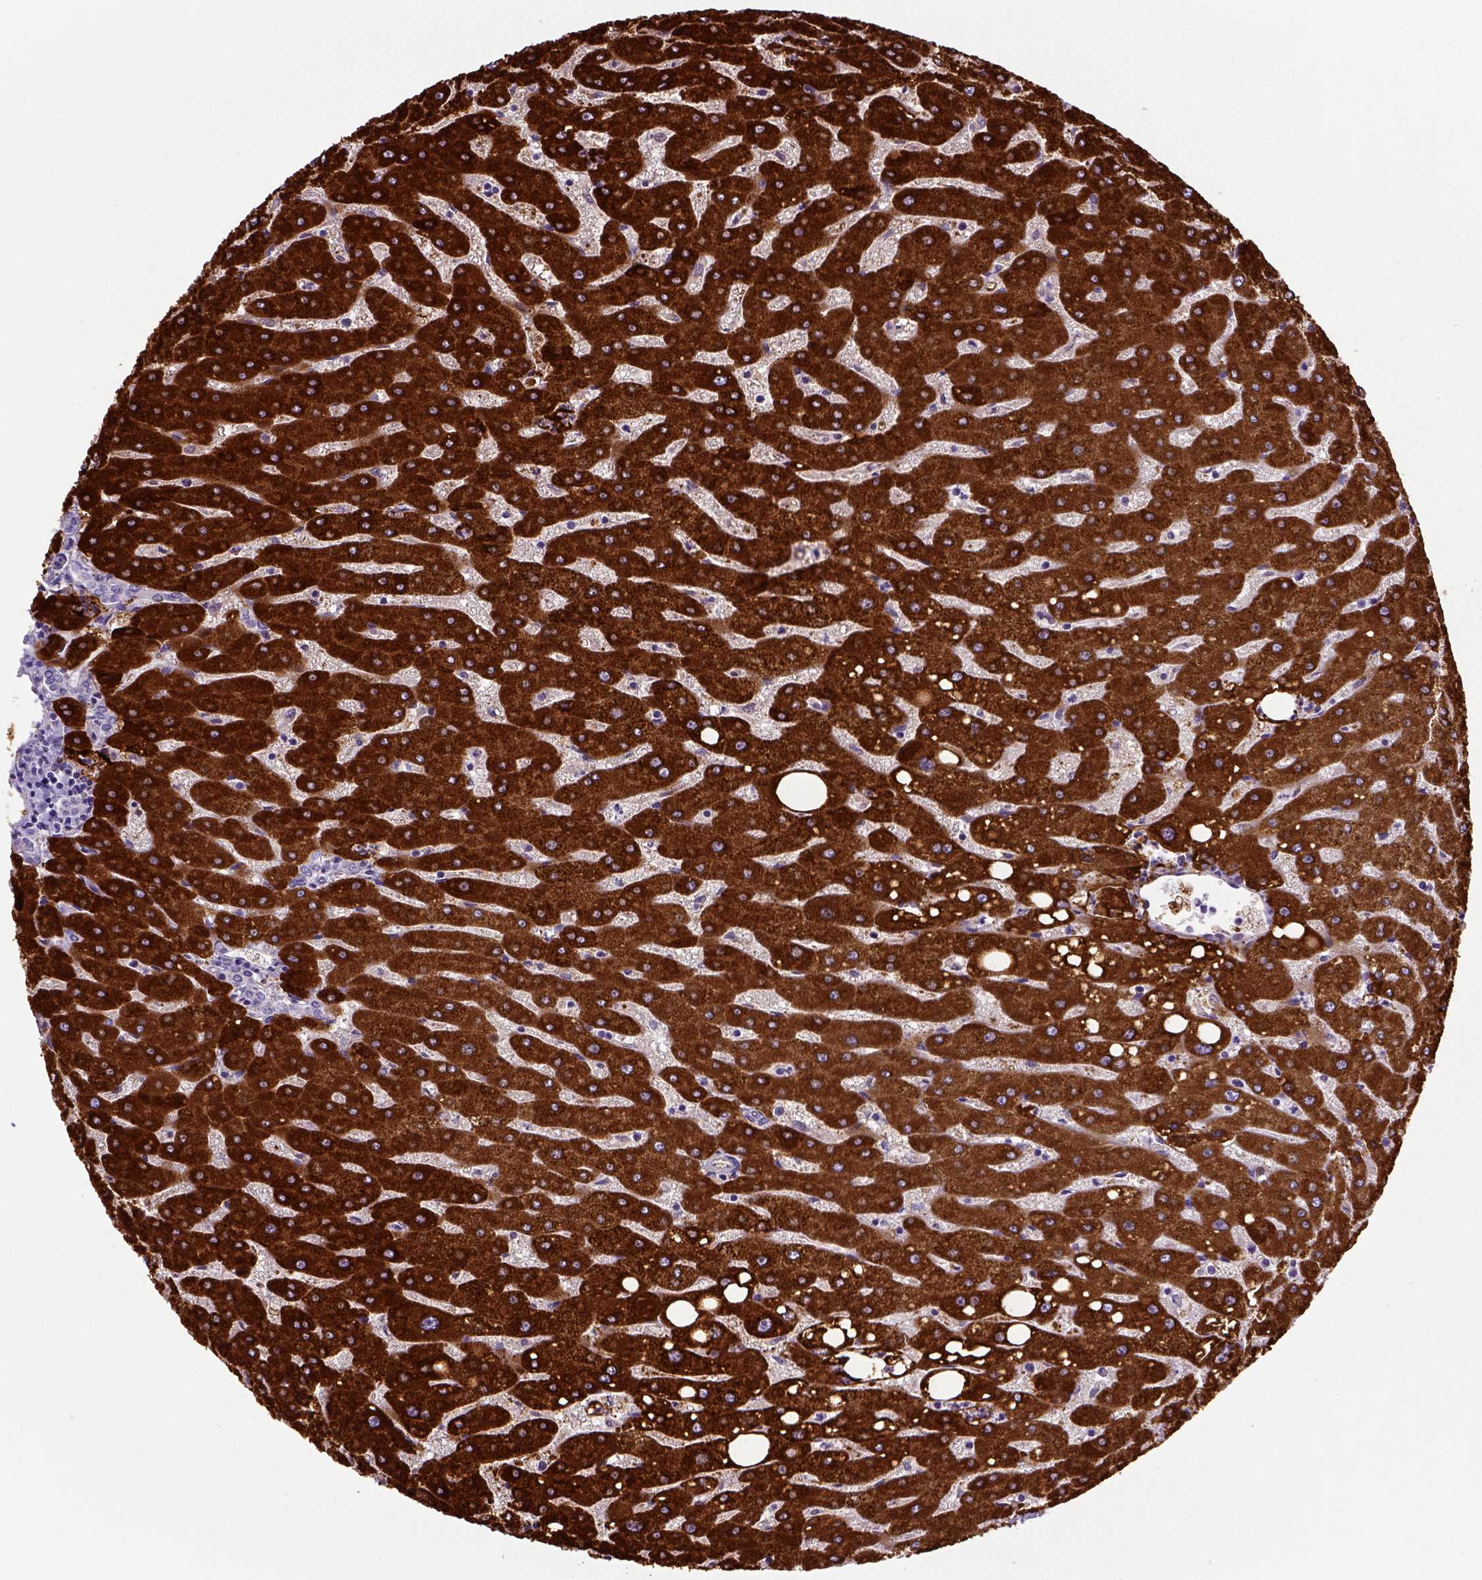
{"staining": {"intensity": "negative", "quantity": "none", "location": "none"}, "tissue": "liver", "cell_type": "Cholangiocytes", "image_type": "normal", "snomed": [{"axis": "morphology", "description": "Normal tissue, NOS"}, {"axis": "topography", "description": "Liver"}], "caption": "This is a photomicrograph of immunohistochemistry (IHC) staining of normal liver, which shows no positivity in cholangiocytes.", "gene": "DEPDC1B", "patient": {"sex": "male", "age": 67}}